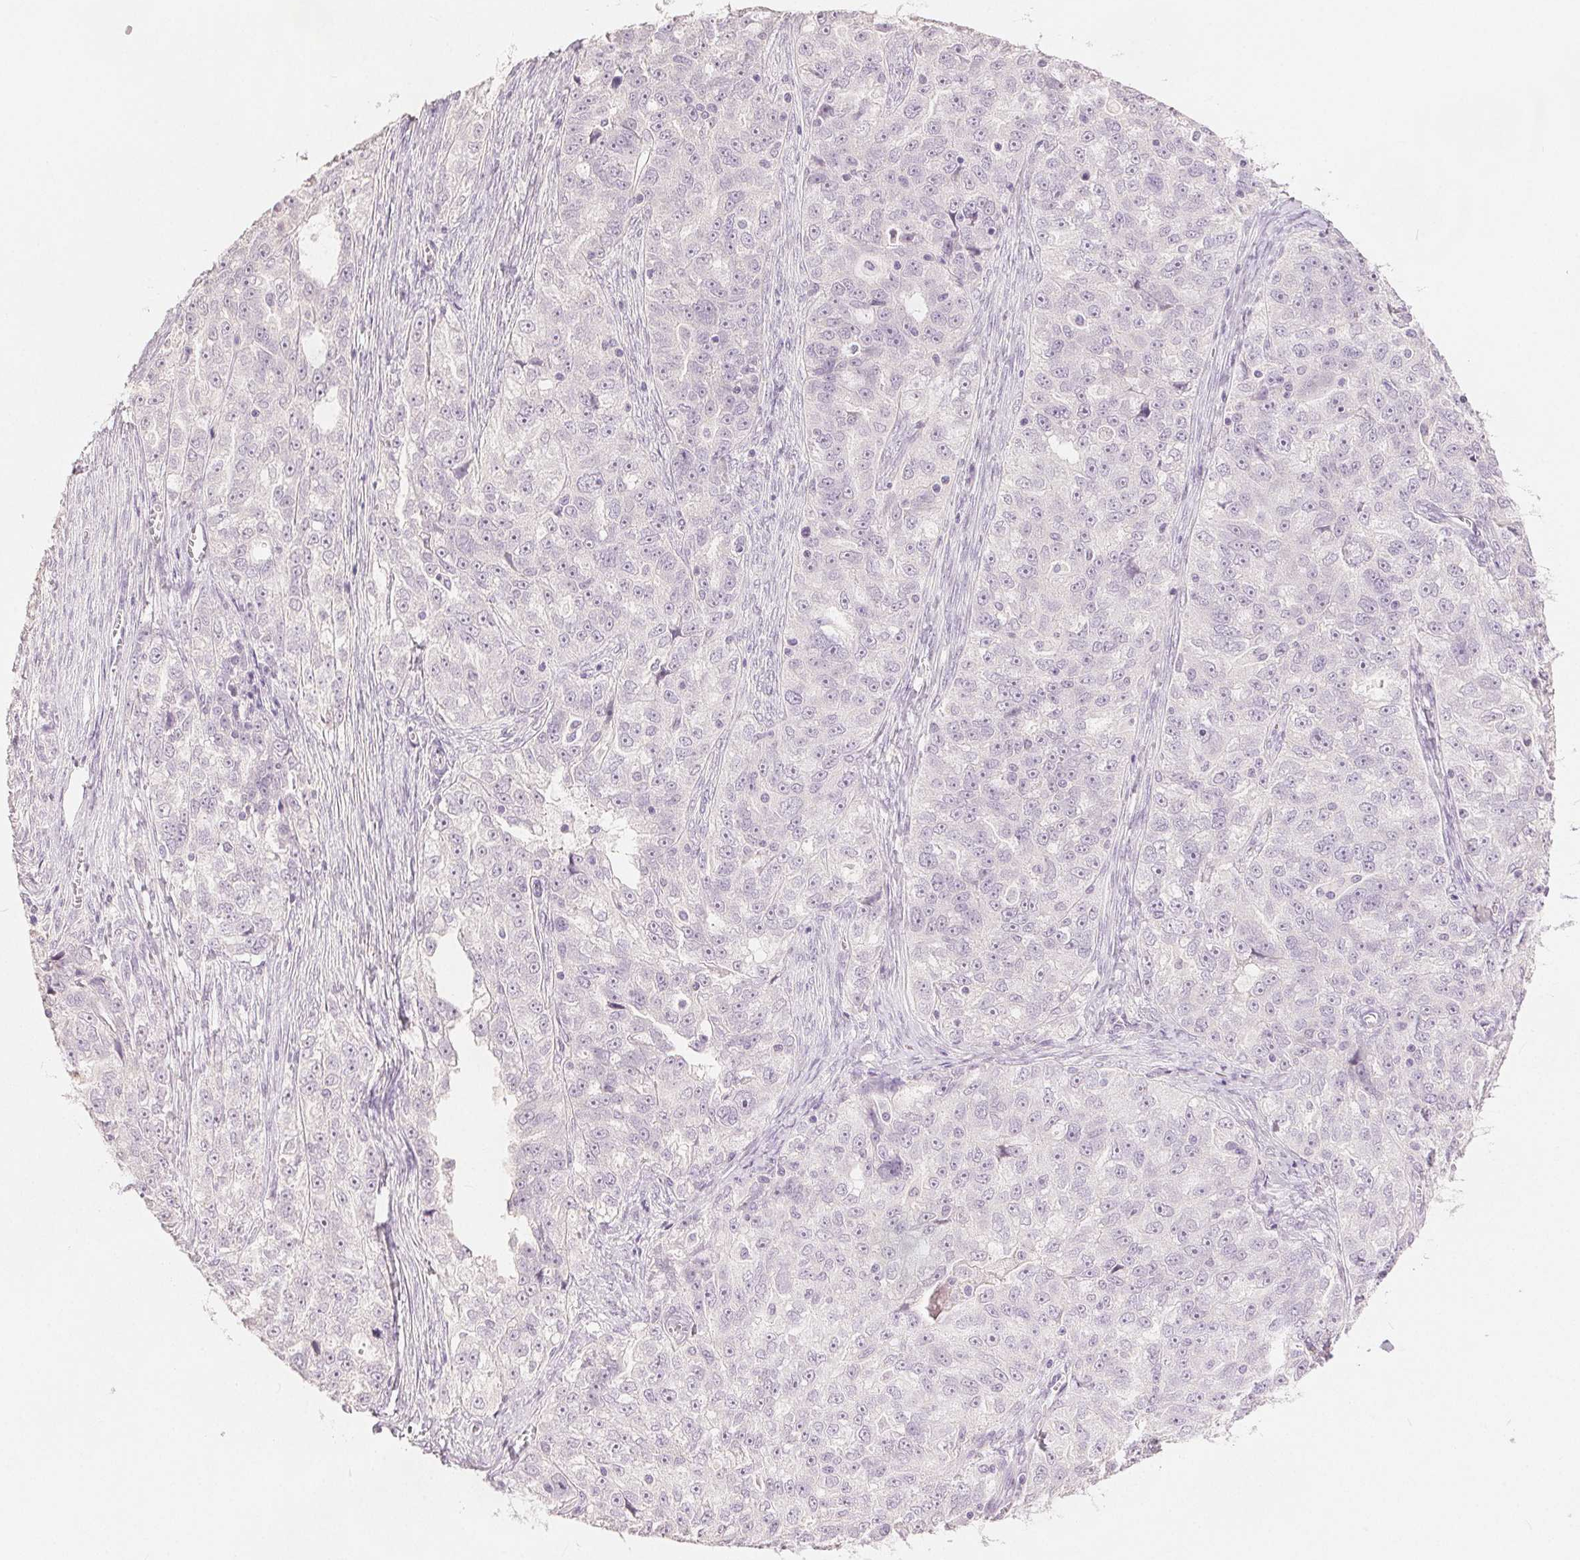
{"staining": {"intensity": "negative", "quantity": "none", "location": "none"}, "tissue": "ovarian cancer", "cell_type": "Tumor cells", "image_type": "cancer", "snomed": [{"axis": "morphology", "description": "Cystadenocarcinoma, serous, NOS"}, {"axis": "topography", "description": "Ovary"}], "caption": "High power microscopy micrograph of an immunohistochemistry micrograph of serous cystadenocarcinoma (ovarian), revealing no significant staining in tumor cells.", "gene": "CA12", "patient": {"sex": "female", "age": 51}}